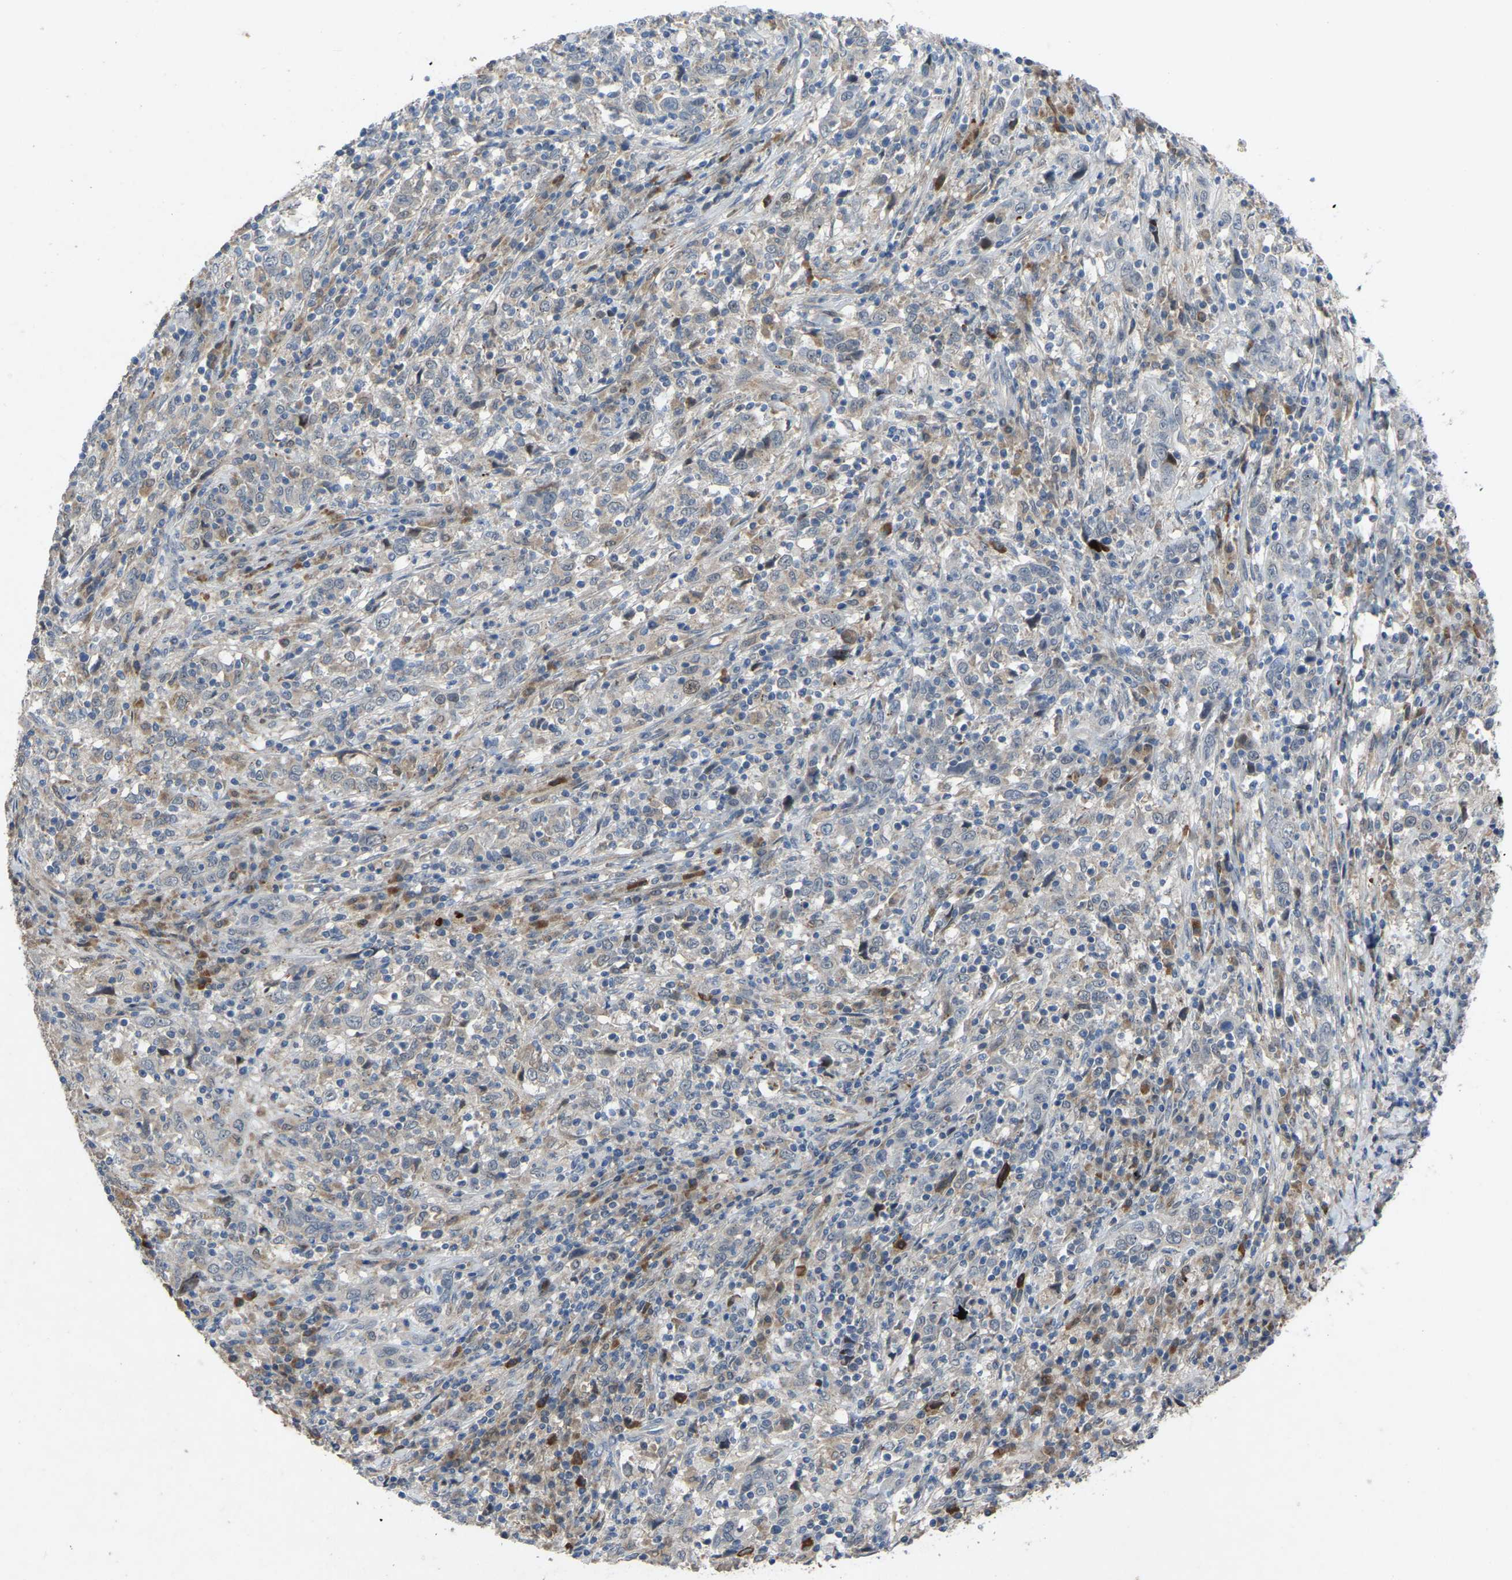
{"staining": {"intensity": "negative", "quantity": "none", "location": "none"}, "tissue": "cervical cancer", "cell_type": "Tumor cells", "image_type": "cancer", "snomed": [{"axis": "morphology", "description": "Squamous cell carcinoma, NOS"}, {"axis": "topography", "description": "Cervix"}], "caption": "This is a image of immunohistochemistry (IHC) staining of cervical cancer, which shows no expression in tumor cells.", "gene": "FHIT", "patient": {"sex": "female", "age": 46}}